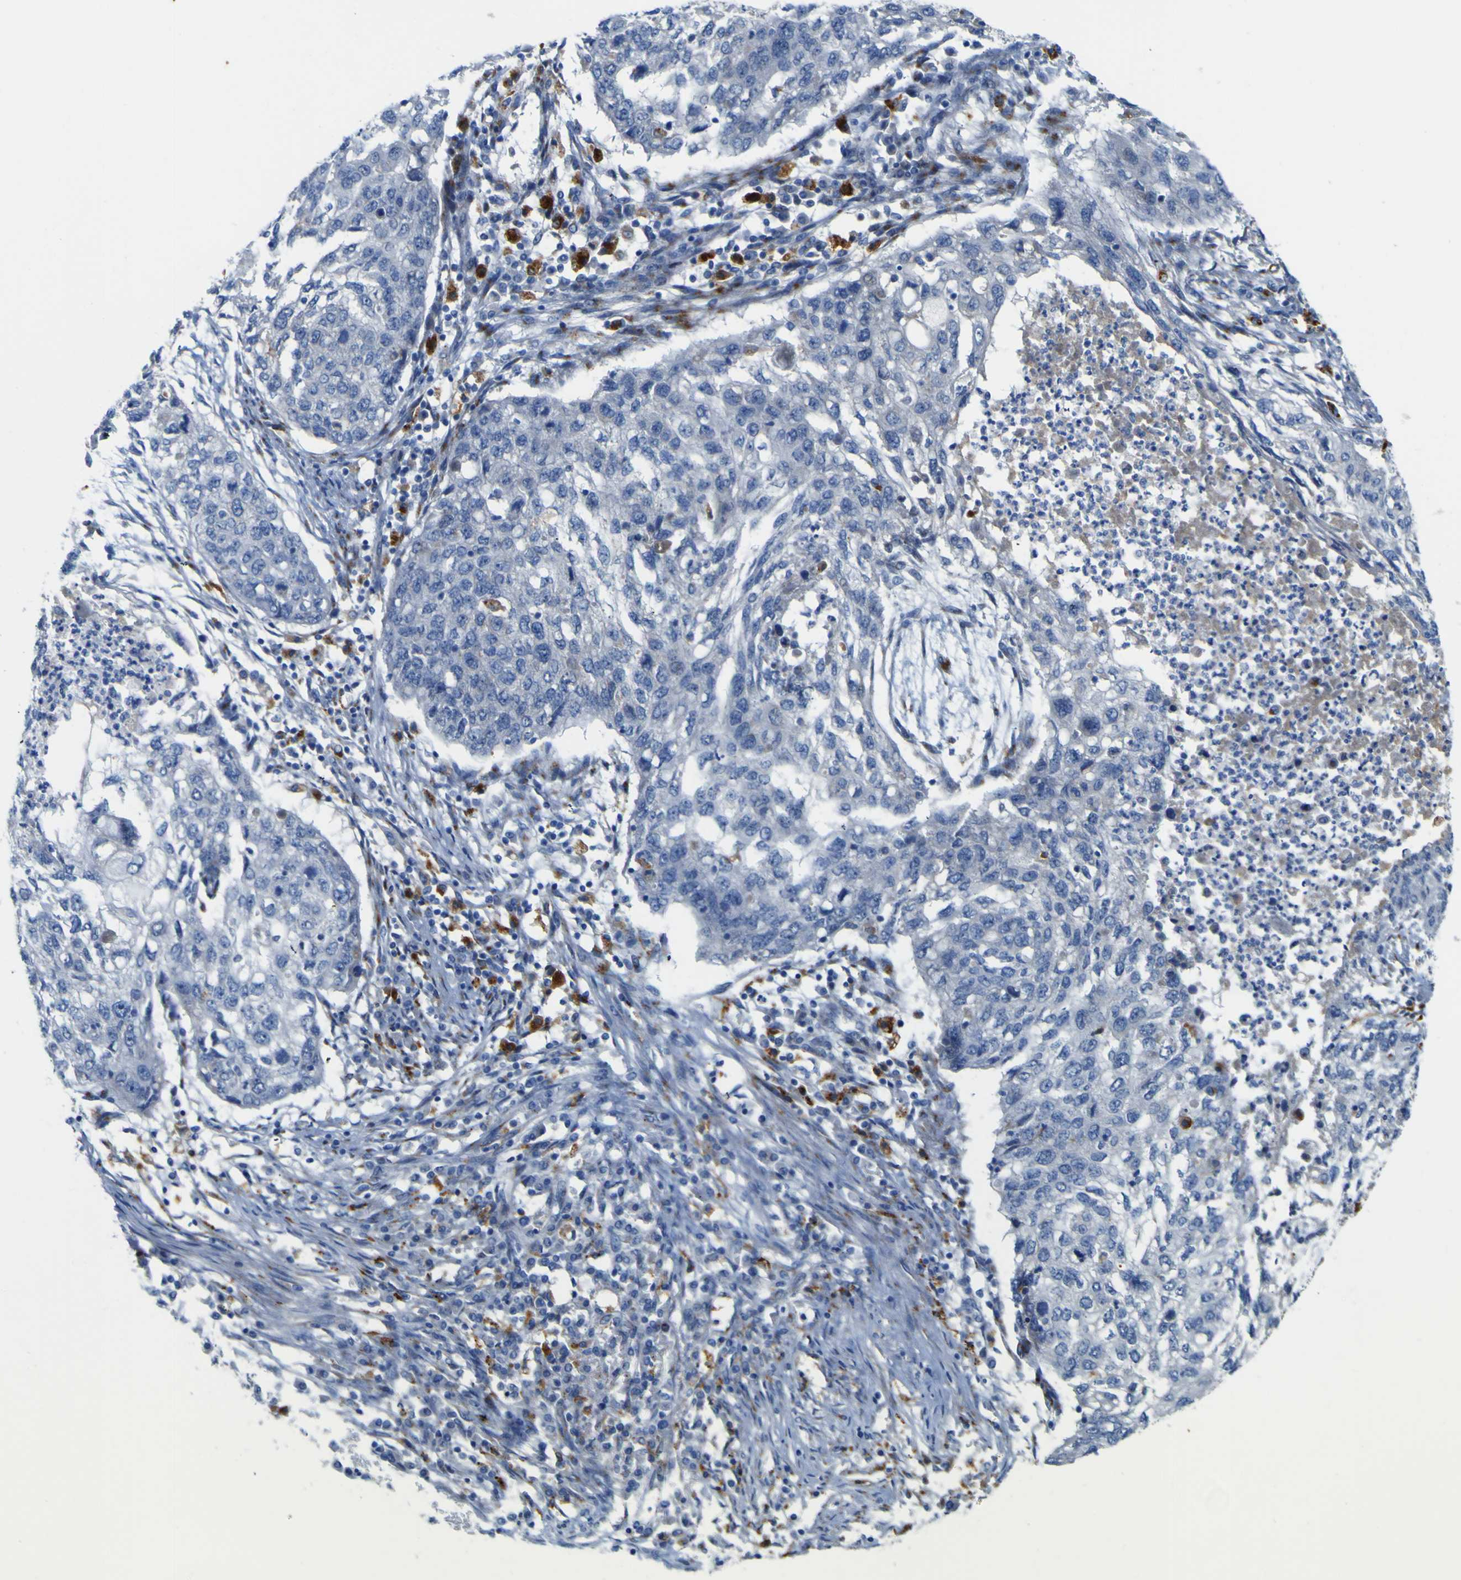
{"staining": {"intensity": "negative", "quantity": "none", "location": "none"}, "tissue": "lung cancer", "cell_type": "Tumor cells", "image_type": "cancer", "snomed": [{"axis": "morphology", "description": "Squamous cell carcinoma, NOS"}, {"axis": "topography", "description": "Lung"}], "caption": "A high-resolution image shows IHC staining of squamous cell carcinoma (lung), which demonstrates no significant expression in tumor cells.", "gene": "PTPRF", "patient": {"sex": "female", "age": 63}}